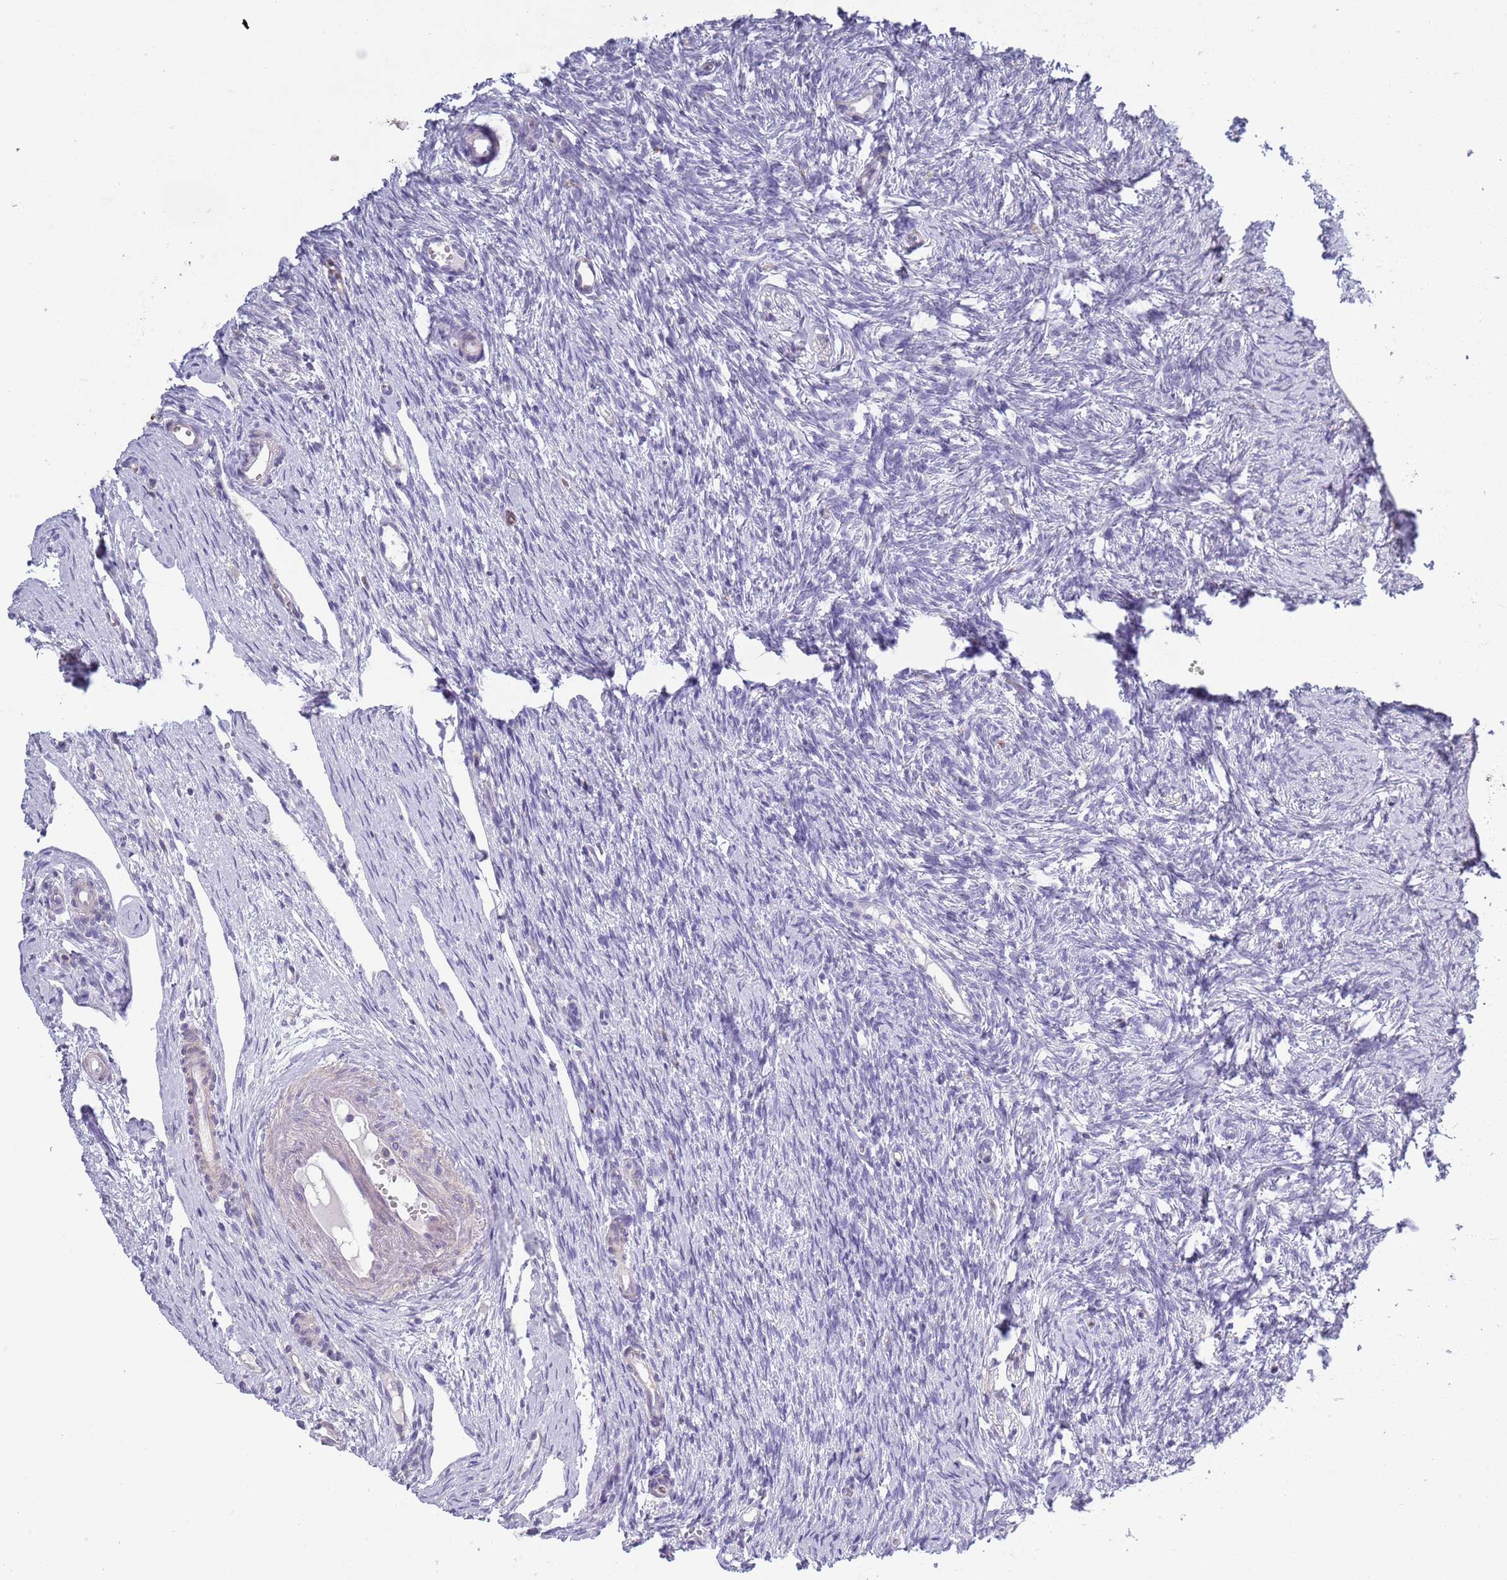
{"staining": {"intensity": "negative", "quantity": "none", "location": "none"}, "tissue": "ovary", "cell_type": "Follicle cells", "image_type": "normal", "snomed": [{"axis": "morphology", "description": "Normal tissue, NOS"}, {"axis": "topography", "description": "Ovary"}], "caption": "The histopathology image reveals no significant expression in follicle cells of ovary.", "gene": "ACSBG1", "patient": {"sex": "female", "age": 51}}